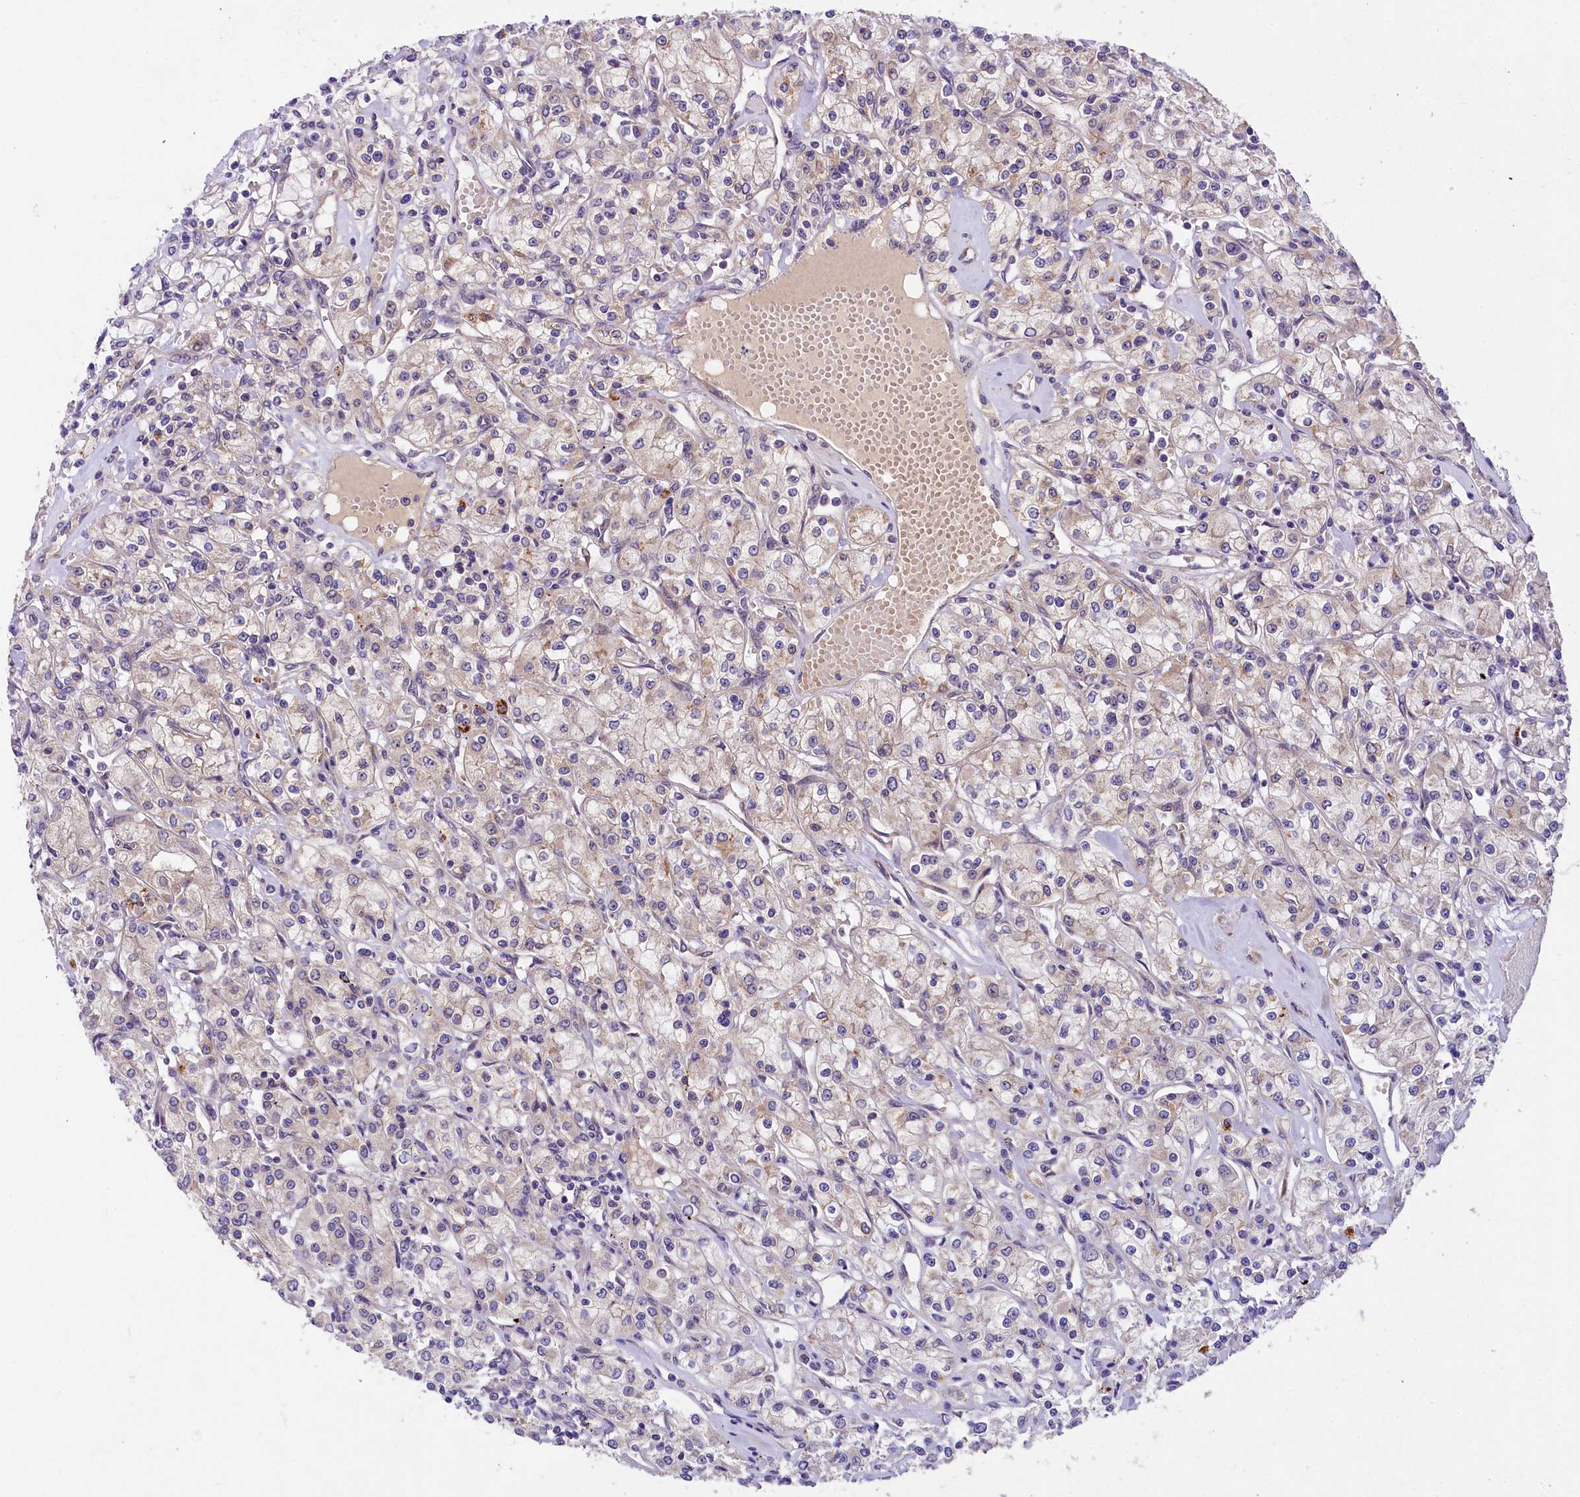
{"staining": {"intensity": "weak", "quantity": "<25%", "location": "cytoplasmic/membranous"}, "tissue": "renal cancer", "cell_type": "Tumor cells", "image_type": "cancer", "snomed": [{"axis": "morphology", "description": "Adenocarcinoma, NOS"}, {"axis": "topography", "description": "Kidney"}], "caption": "Immunohistochemistry histopathology image of neoplastic tissue: human renal cancer stained with DAB exhibits no significant protein staining in tumor cells.", "gene": "UBXN6", "patient": {"sex": "female", "age": 59}}